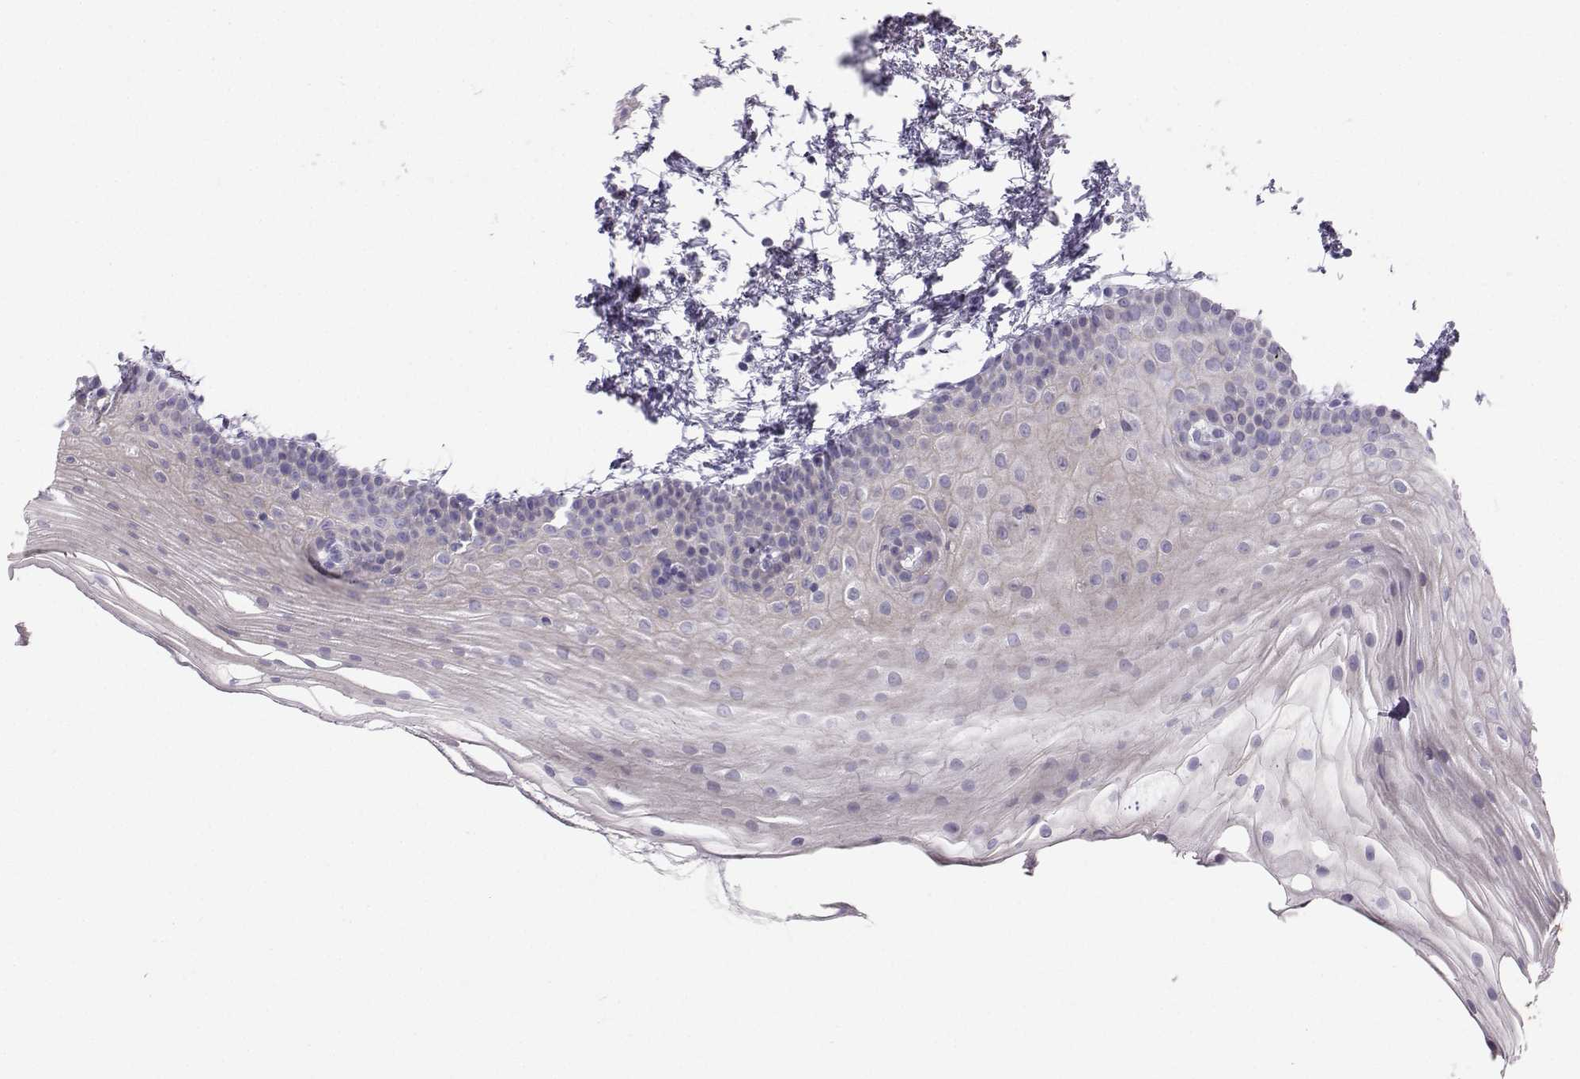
{"staining": {"intensity": "negative", "quantity": "none", "location": "none"}, "tissue": "oral mucosa", "cell_type": "Squamous epithelial cells", "image_type": "normal", "snomed": [{"axis": "morphology", "description": "Normal tissue, NOS"}, {"axis": "topography", "description": "Oral tissue"}], "caption": "Immunohistochemistry (IHC) image of normal oral mucosa: oral mucosa stained with DAB displays no significant protein staining in squamous epithelial cells.", "gene": "IQCD", "patient": {"sex": "female", "age": 57}}